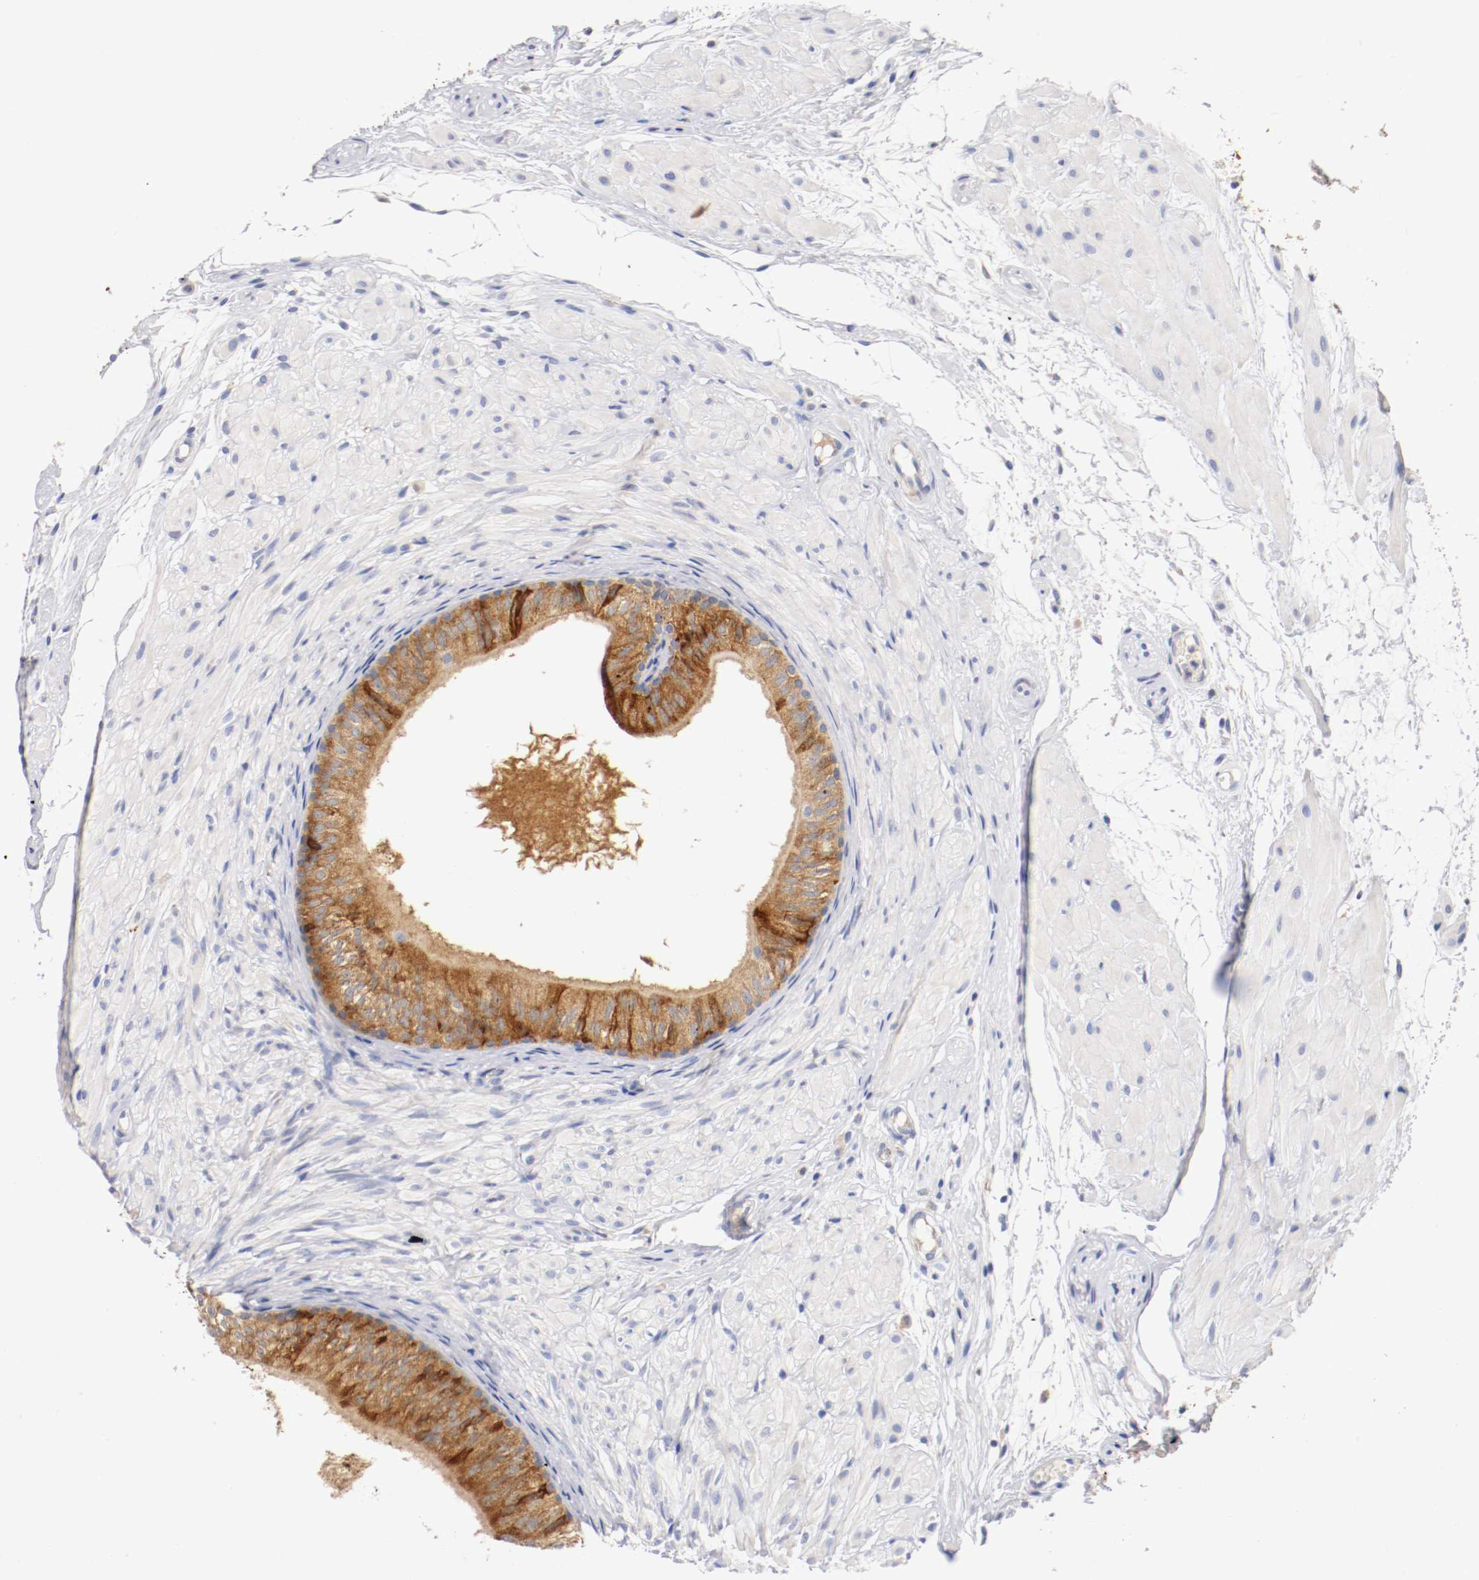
{"staining": {"intensity": "strong", "quantity": ">75%", "location": "cytoplasmic/membranous"}, "tissue": "epididymis", "cell_type": "Glandular cells", "image_type": "normal", "snomed": [{"axis": "morphology", "description": "Normal tissue, NOS"}, {"axis": "morphology", "description": "Atrophy, NOS"}, {"axis": "topography", "description": "Testis"}, {"axis": "topography", "description": "Epididymis"}], "caption": "Protein staining of normal epididymis demonstrates strong cytoplasmic/membranous staining in approximately >75% of glandular cells.", "gene": "TRAF2", "patient": {"sex": "male", "age": 18}}